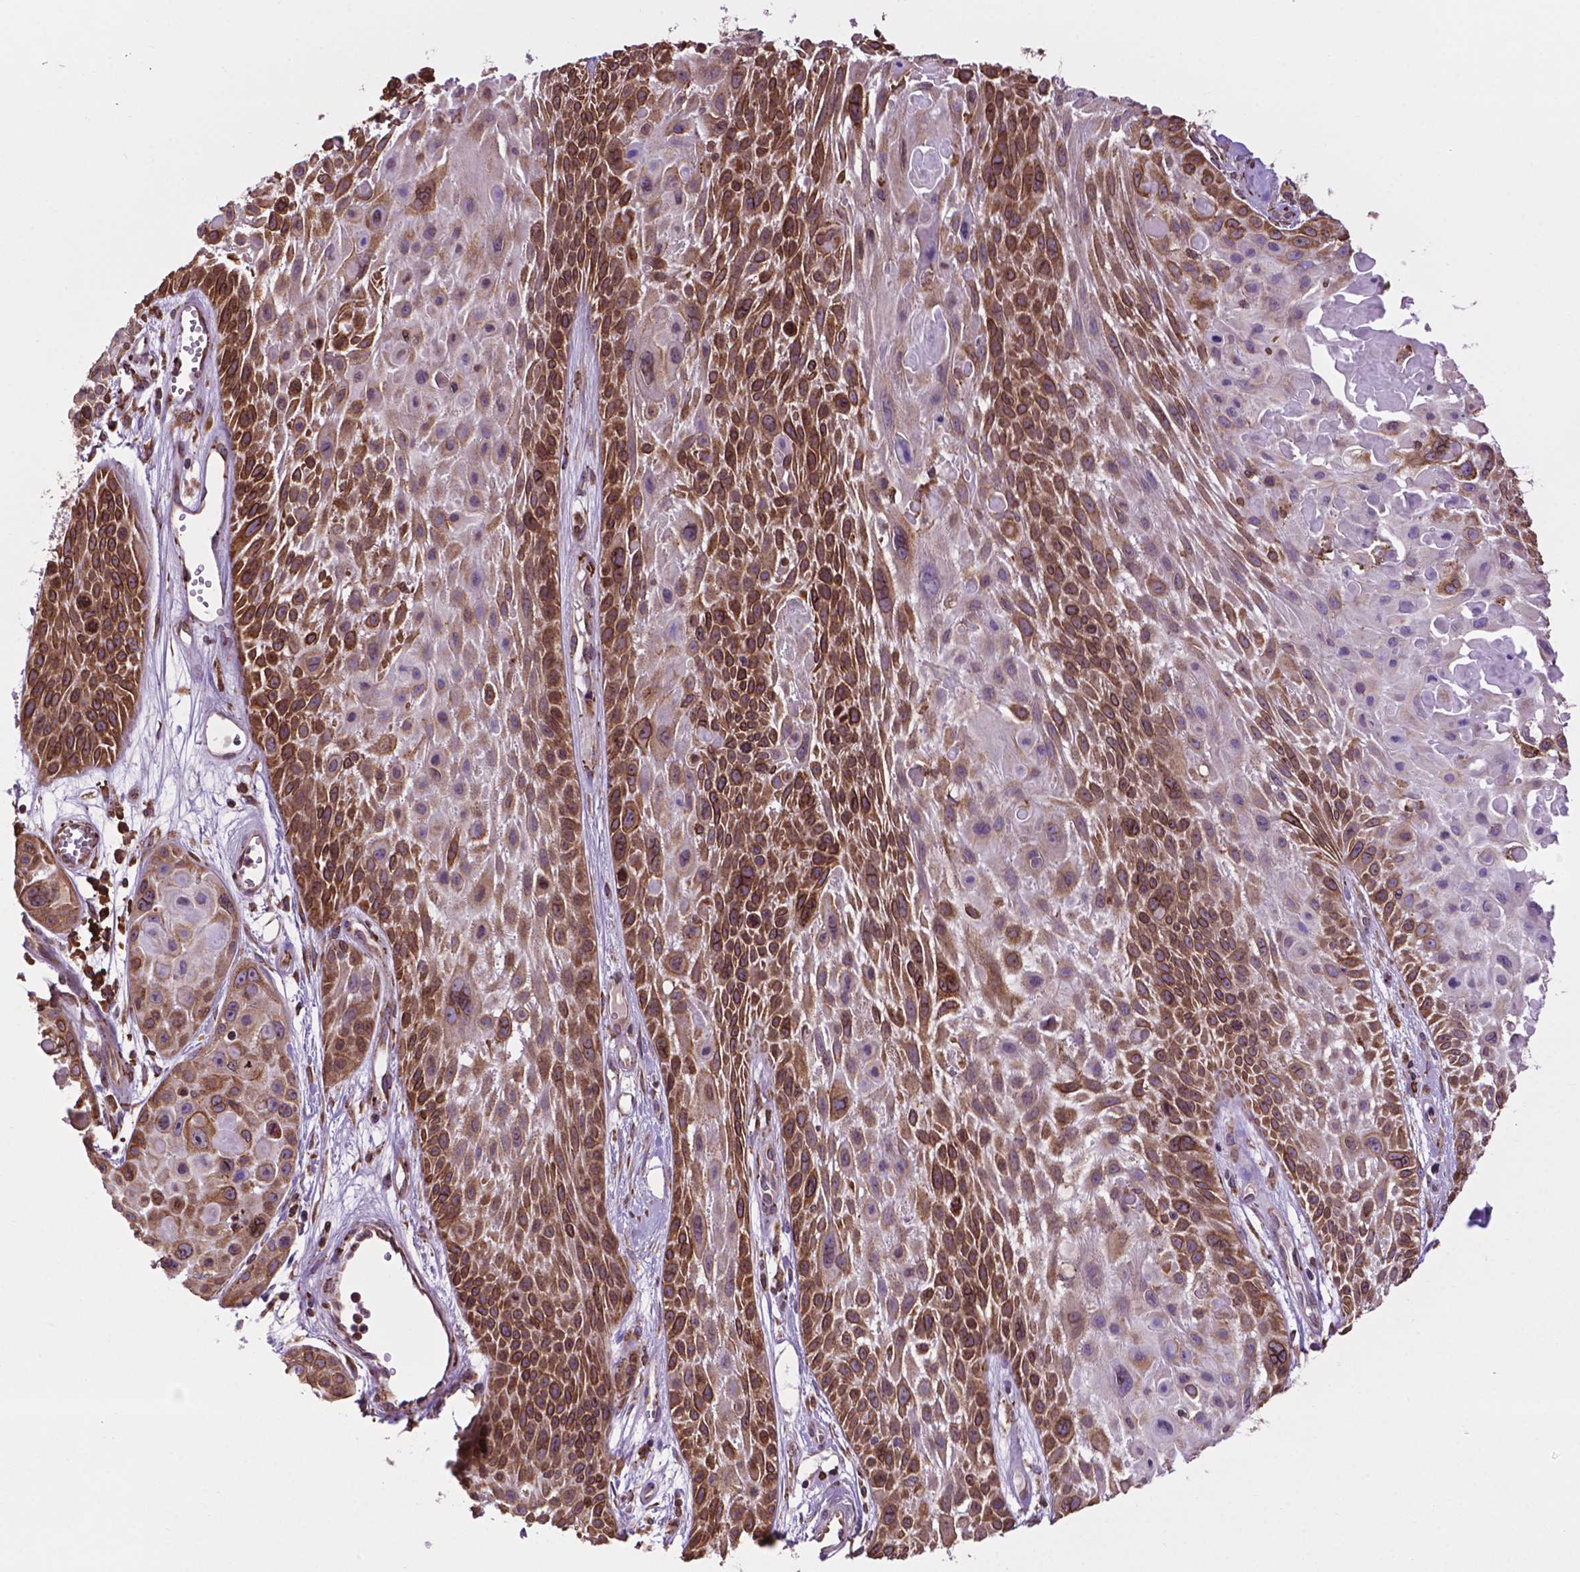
{"staining": {"intensity": "moderate", "quantity": "25%-75%", "location": "cytoplasmic/membranous,nuclear"}, "tissue": "skin cancer", "cell_type": "Tumor cells", "image_type": "cancer", "snomed": [{"axis": "morphology", "description": "Squamous cell carcinoma, NOS"}, {"axis": "topography", "description": "Skin"}, {"axis": "topography", "description": "Anal"}], "caption": "Immunohistochemistry (IHC) (DAB) staining of squamous cell carcinoma (skin) demonstrates moderate cytoplasmic/membranous and nuclear protein expression in about 25%-75% of tumor cells.", "gene": "GANAB", "patient": {"sex": "female", "age": 75}}